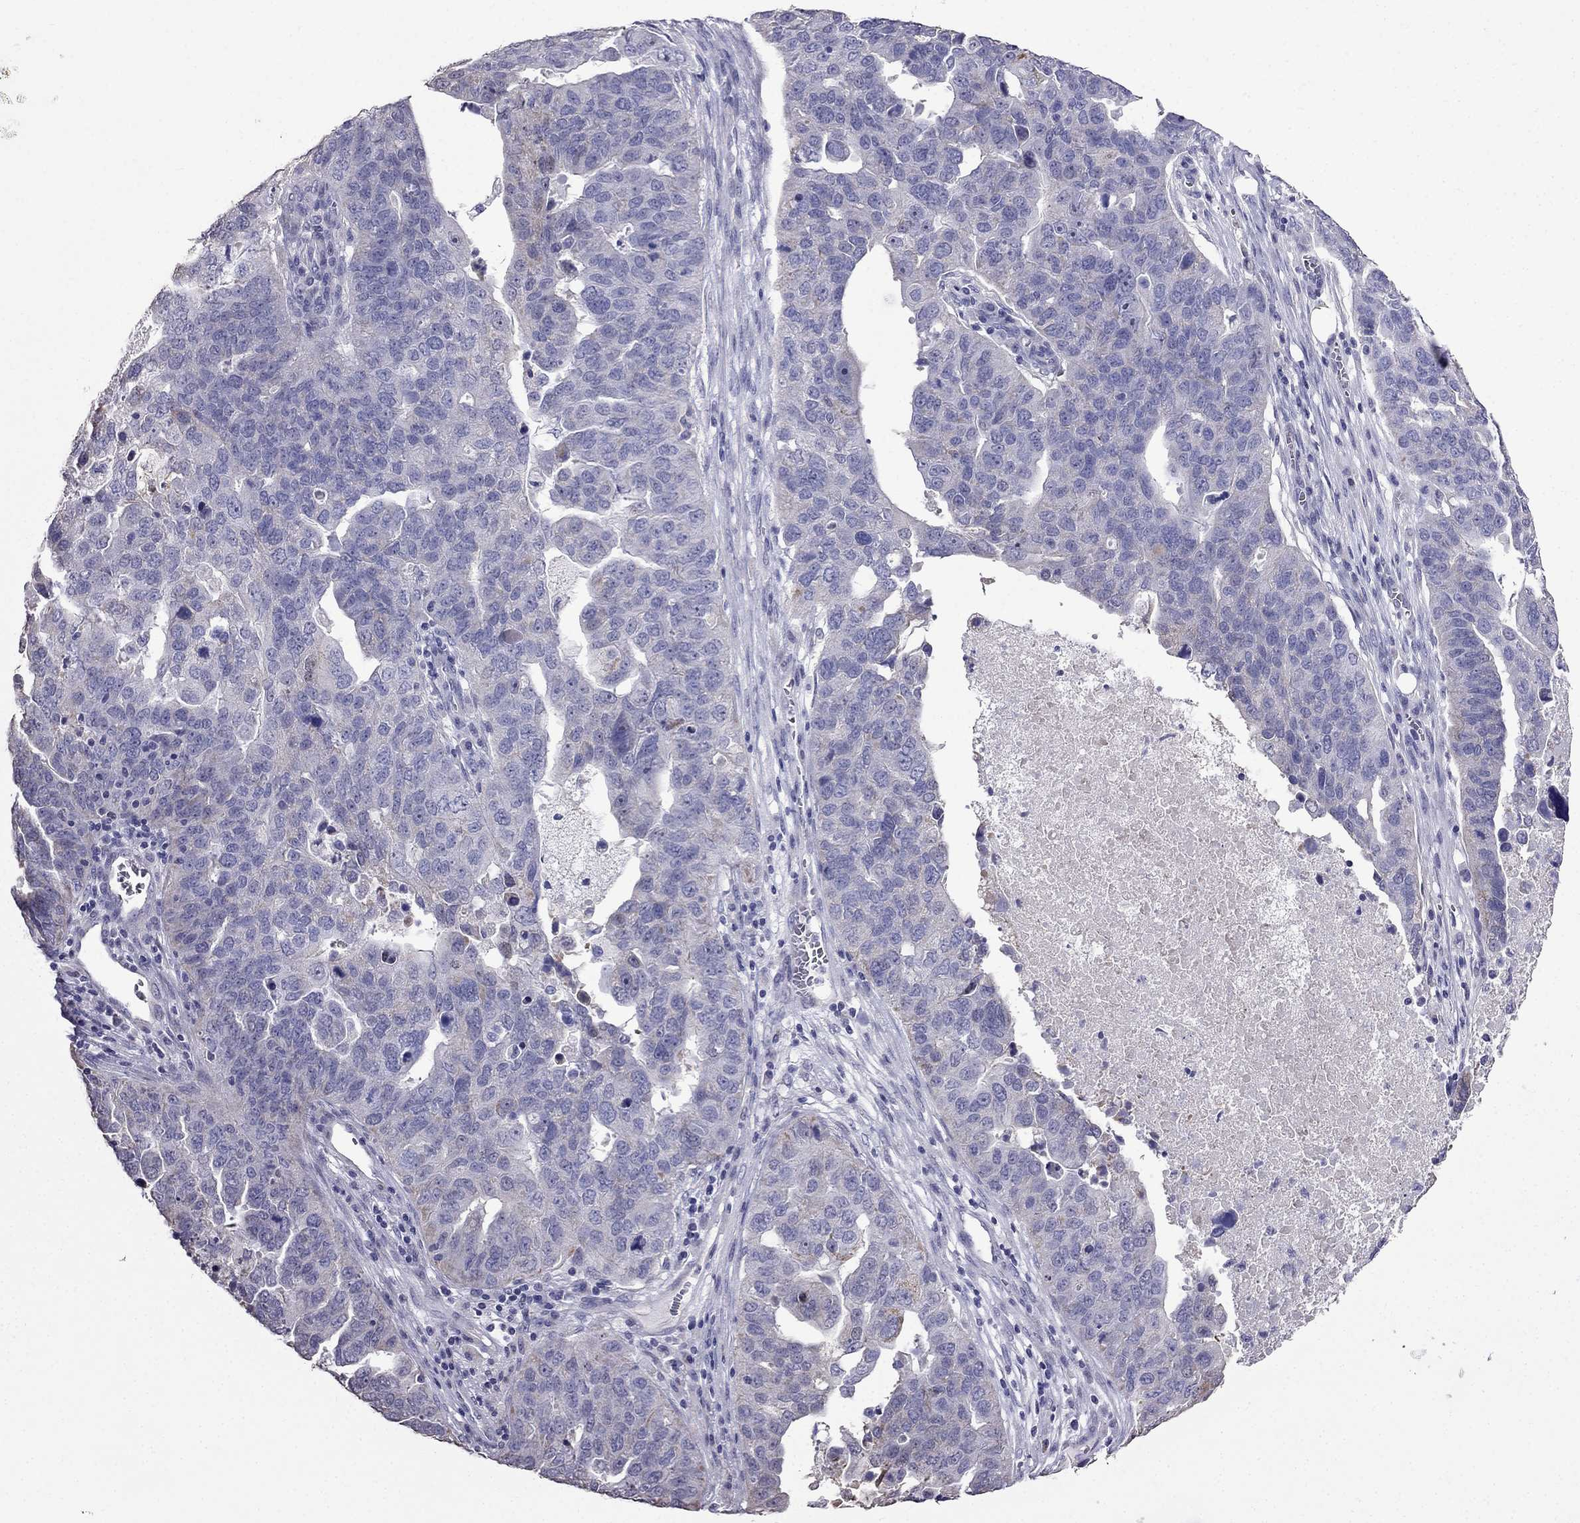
{"staining": {"intensity": "negative", "quantity": "none", "location": "none"}, "tissue": "ovarian cancer", "cell_type": "Tumor cells", "image_type": "cancer", "snomed": [{"axis": "morphology", "description": "Carcinoma, endometroid"}, {"axis": "topography", "description": "Soft tissue"}, {"axis": "topography", "description": "Ovary"}], "caption": "Immunohistochemical staining of human ovarian cancer (endometroid carcinoma) demonstrates no significant expression in tumor cells. (DAB IHC, high magnification).", "gene": "AK5", "patient": {"sex": "female", "age": 52}}